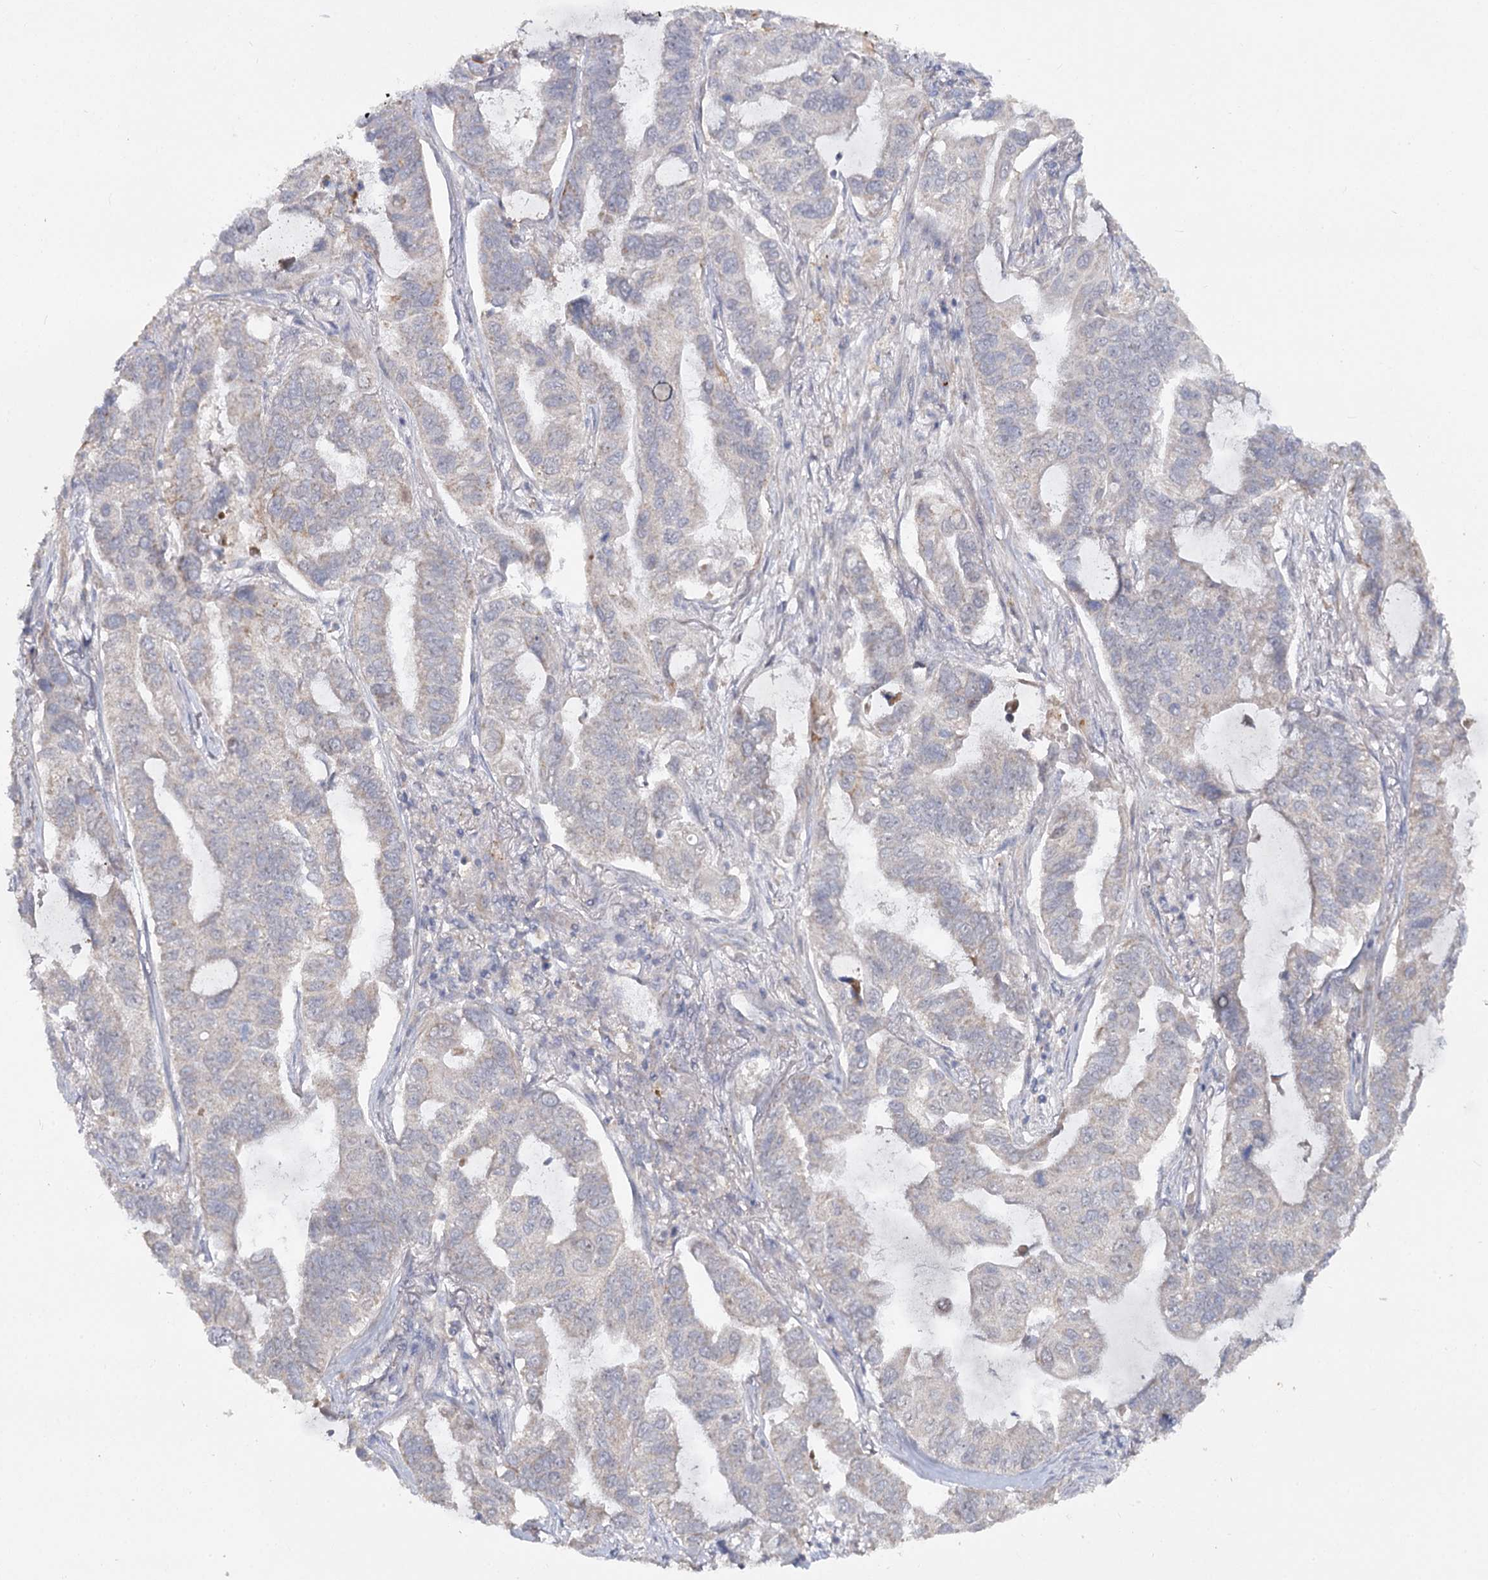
{"staining": {"intensity": "negative", "quantity": "none", "location": "none"}, "tissue": "lung cancer", "cell_type": "Tumor cells", "image_type": "cancer", "snomed": [{"axis": "morphology", "description": "Adenocarcinoma, NOS"}, {"axis": "topography", "description": "Lung"}], "caption": "Immunohistochemistry (IHC) histopathology image of lung cancer (adenocarcinoma) stained for a protein (brown), which exhibits no expression in tumor cells. (Stains: DAB (3,3'-diaminobenzidine) immunohistochemistry with hematoxylin counter stain, Microscopy: brightfield microscopy at high magnification).", "gene": "ANGPTL5", "patient": {"sex": "male", "age": 64}}